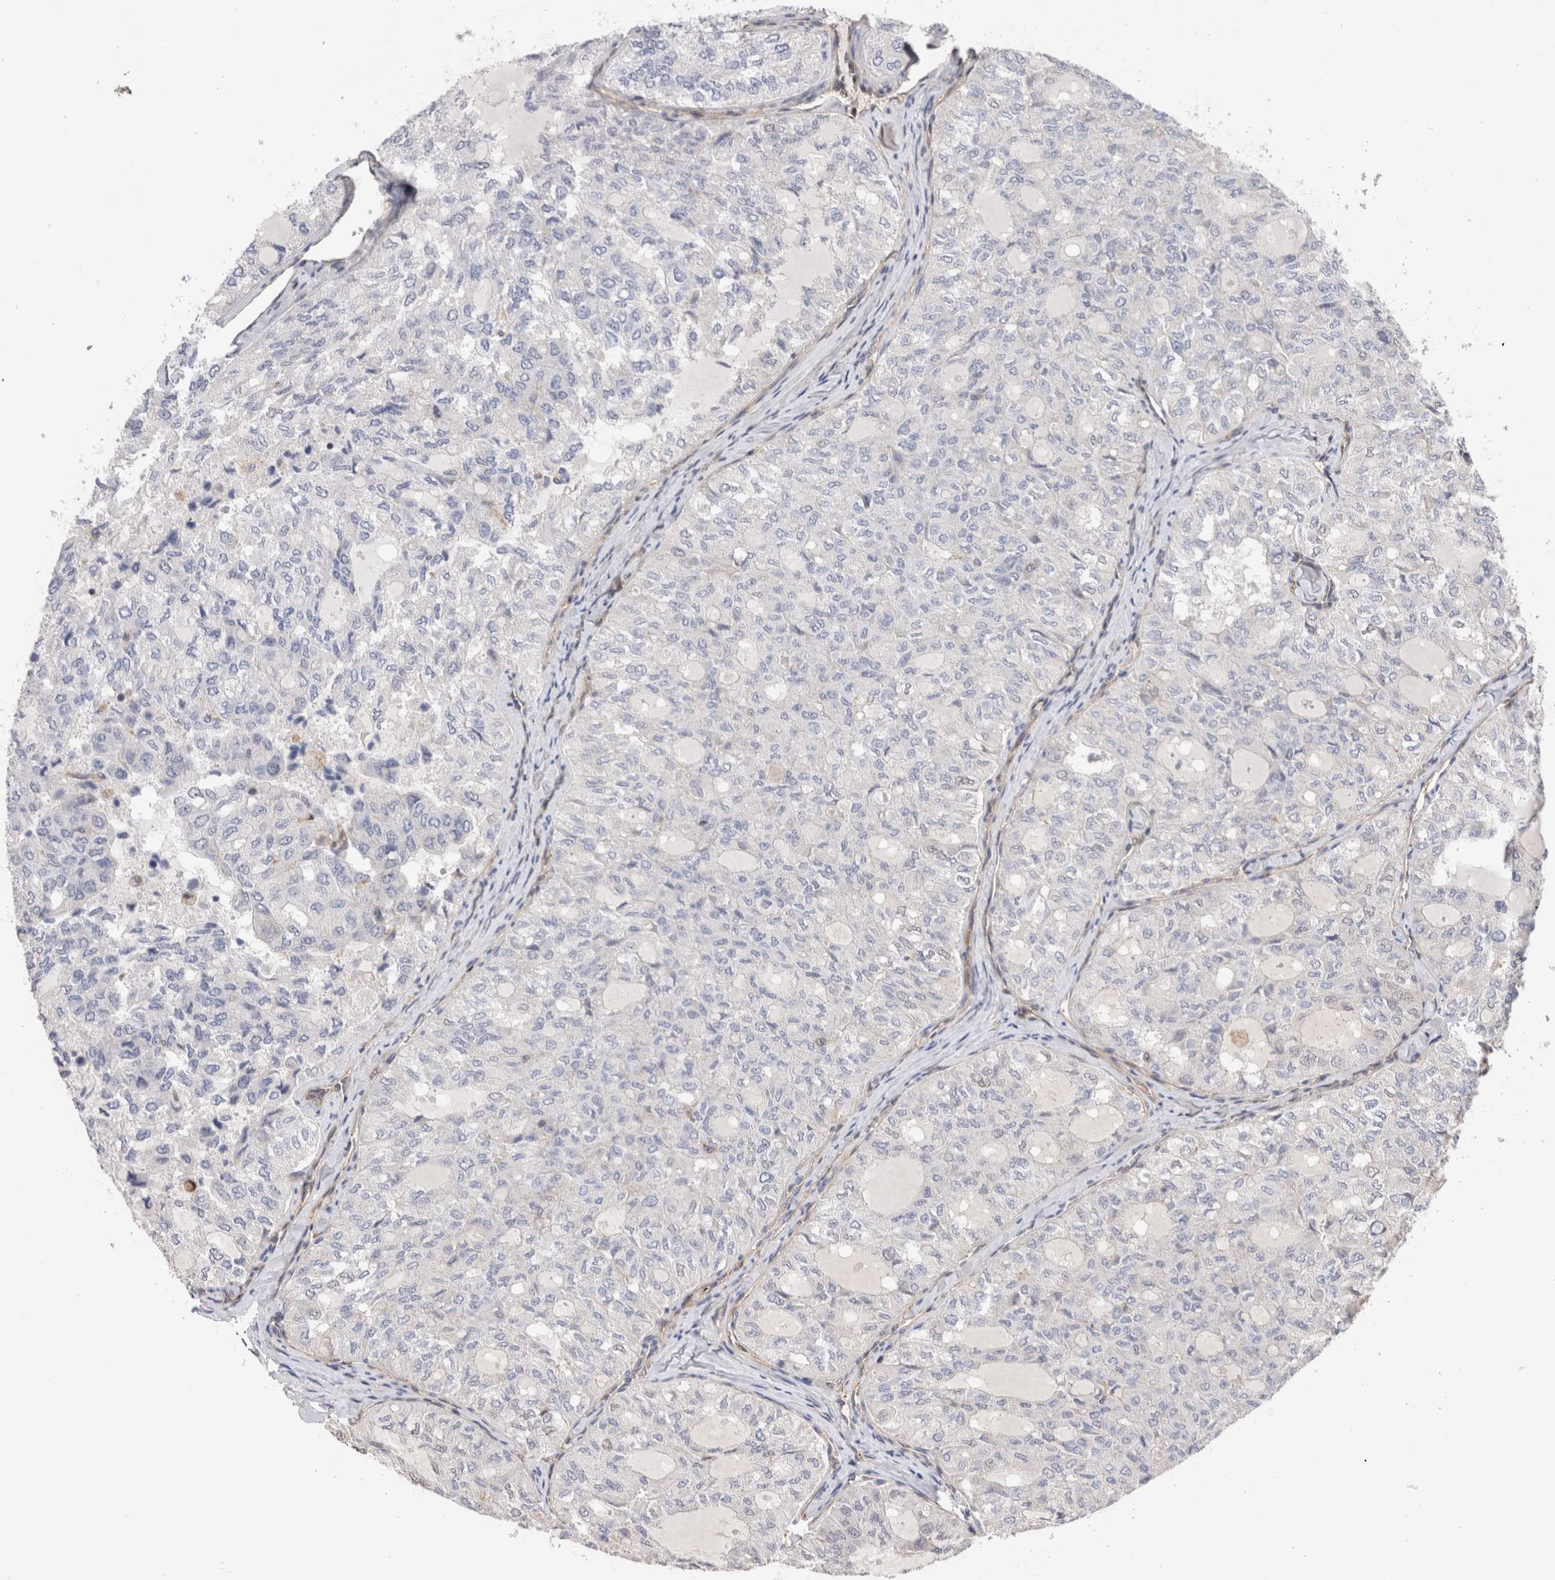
{"staining": {"intensity": "negative", "quantity": "none", "location": "none"}, "tissue": "thyroid cancer", "cell_type": "Tumor cells", "image_type": "cancer", "snomed": [{"axis": "morphology", "description": "Follicular adenoma carcinoma, NOS"}, {"axis": "topography", "description": "Thyroid gland"}], "caption": "Tumor cells show no significant positivity in thyroid cancer (follicular adenoma carcinoma).", "gene": "BNIP2", "patient": {"sex": "male", "age": 75}}